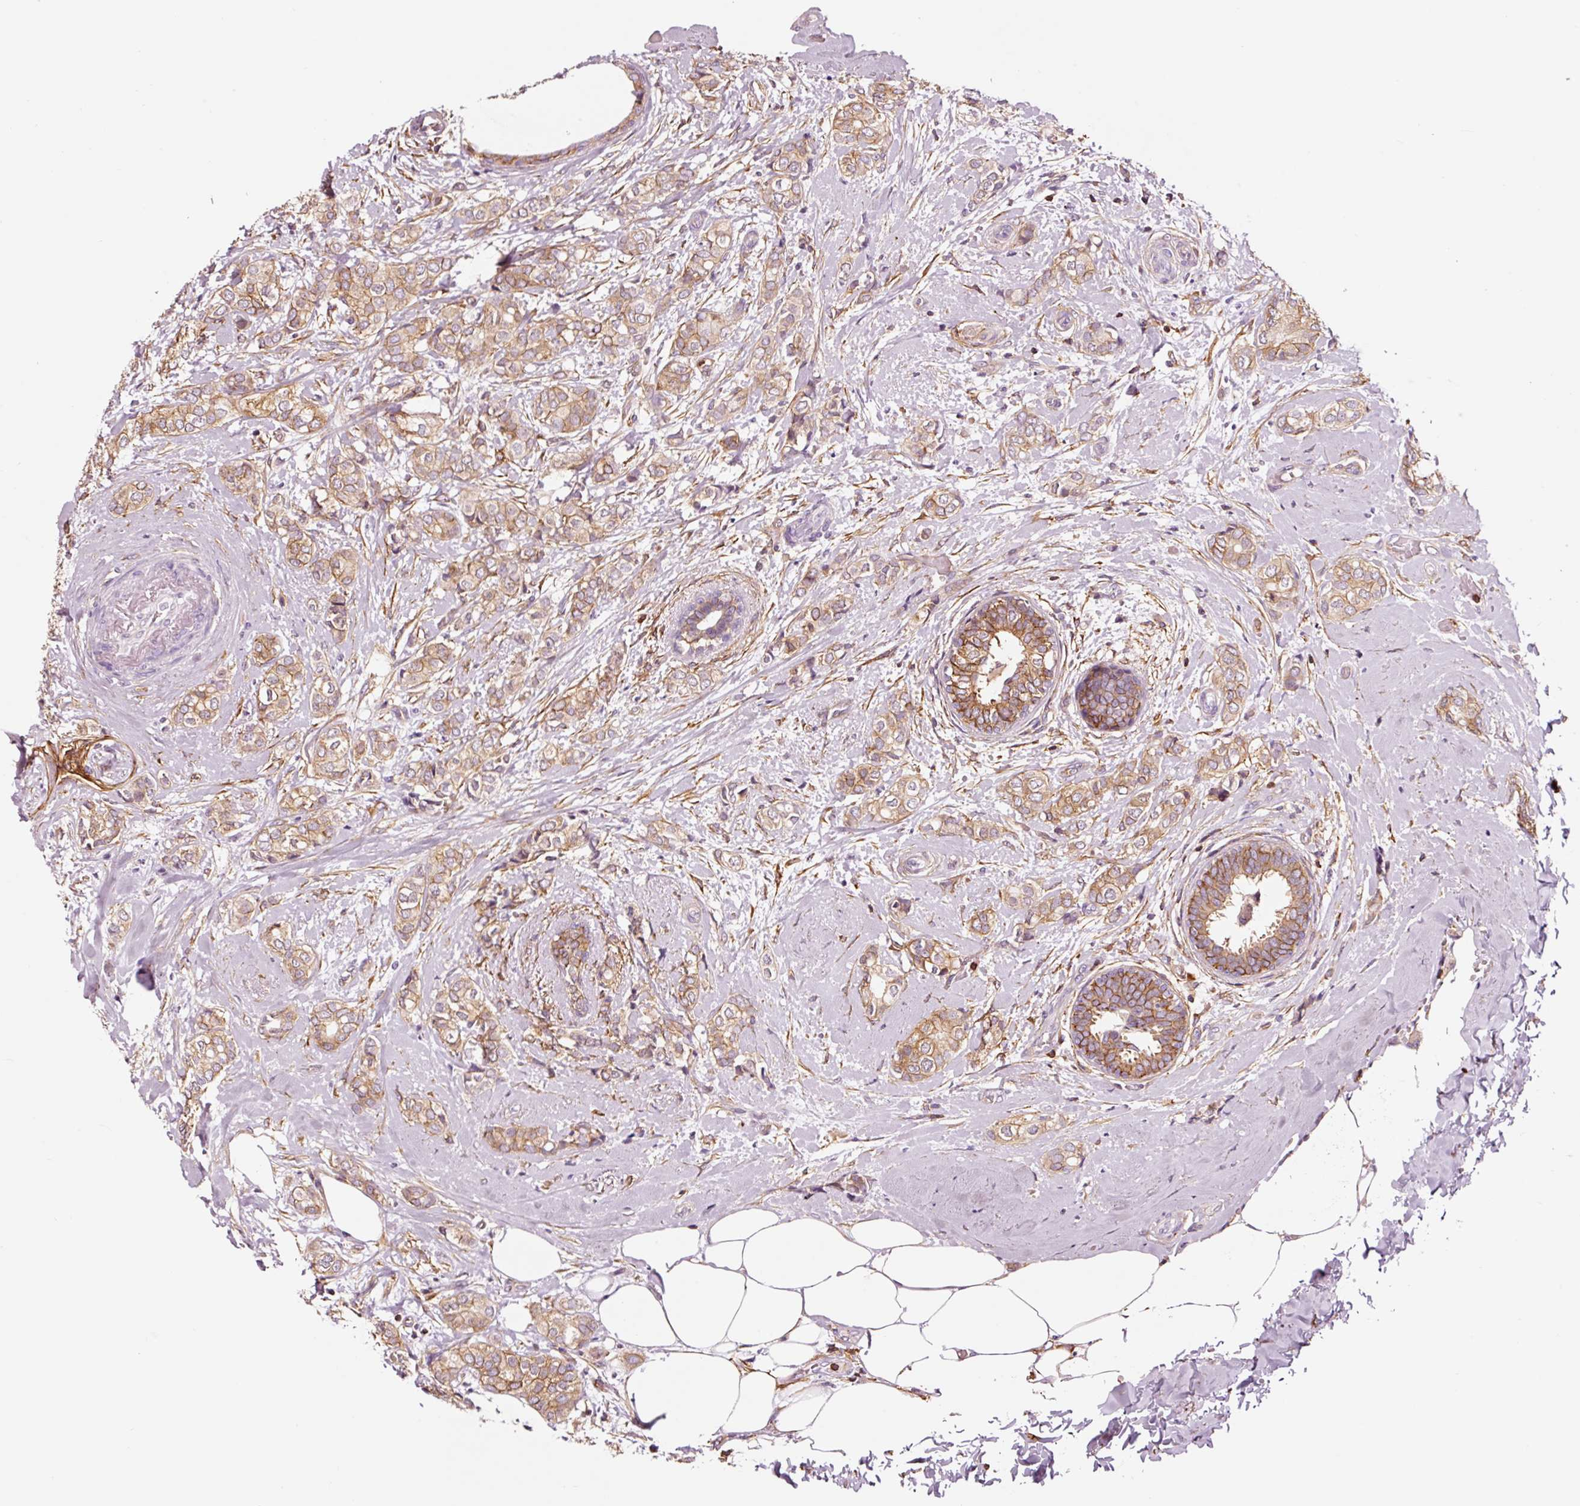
{"staining": {"intensity": "moderate", "quantity": ">75%", "location": "cytoplasmic/membranous"}, "tissue": "breast cancer", "cell_type": "Tumor cells", "image_type": "cancer", "snomed": [{"axis": "morphology", "description": "Duct carcinoma"}, {"axis": "topography", "description": "Breast"}], "caption": "A medium amount of moderate cytoplasmic/membranous positivity is present in approximately >75% of tumor cells in infiltrating ductal carcinoma (breast) tissue.", "gene": "ADD3", "patient": {"sex": "female", "age": 73}}